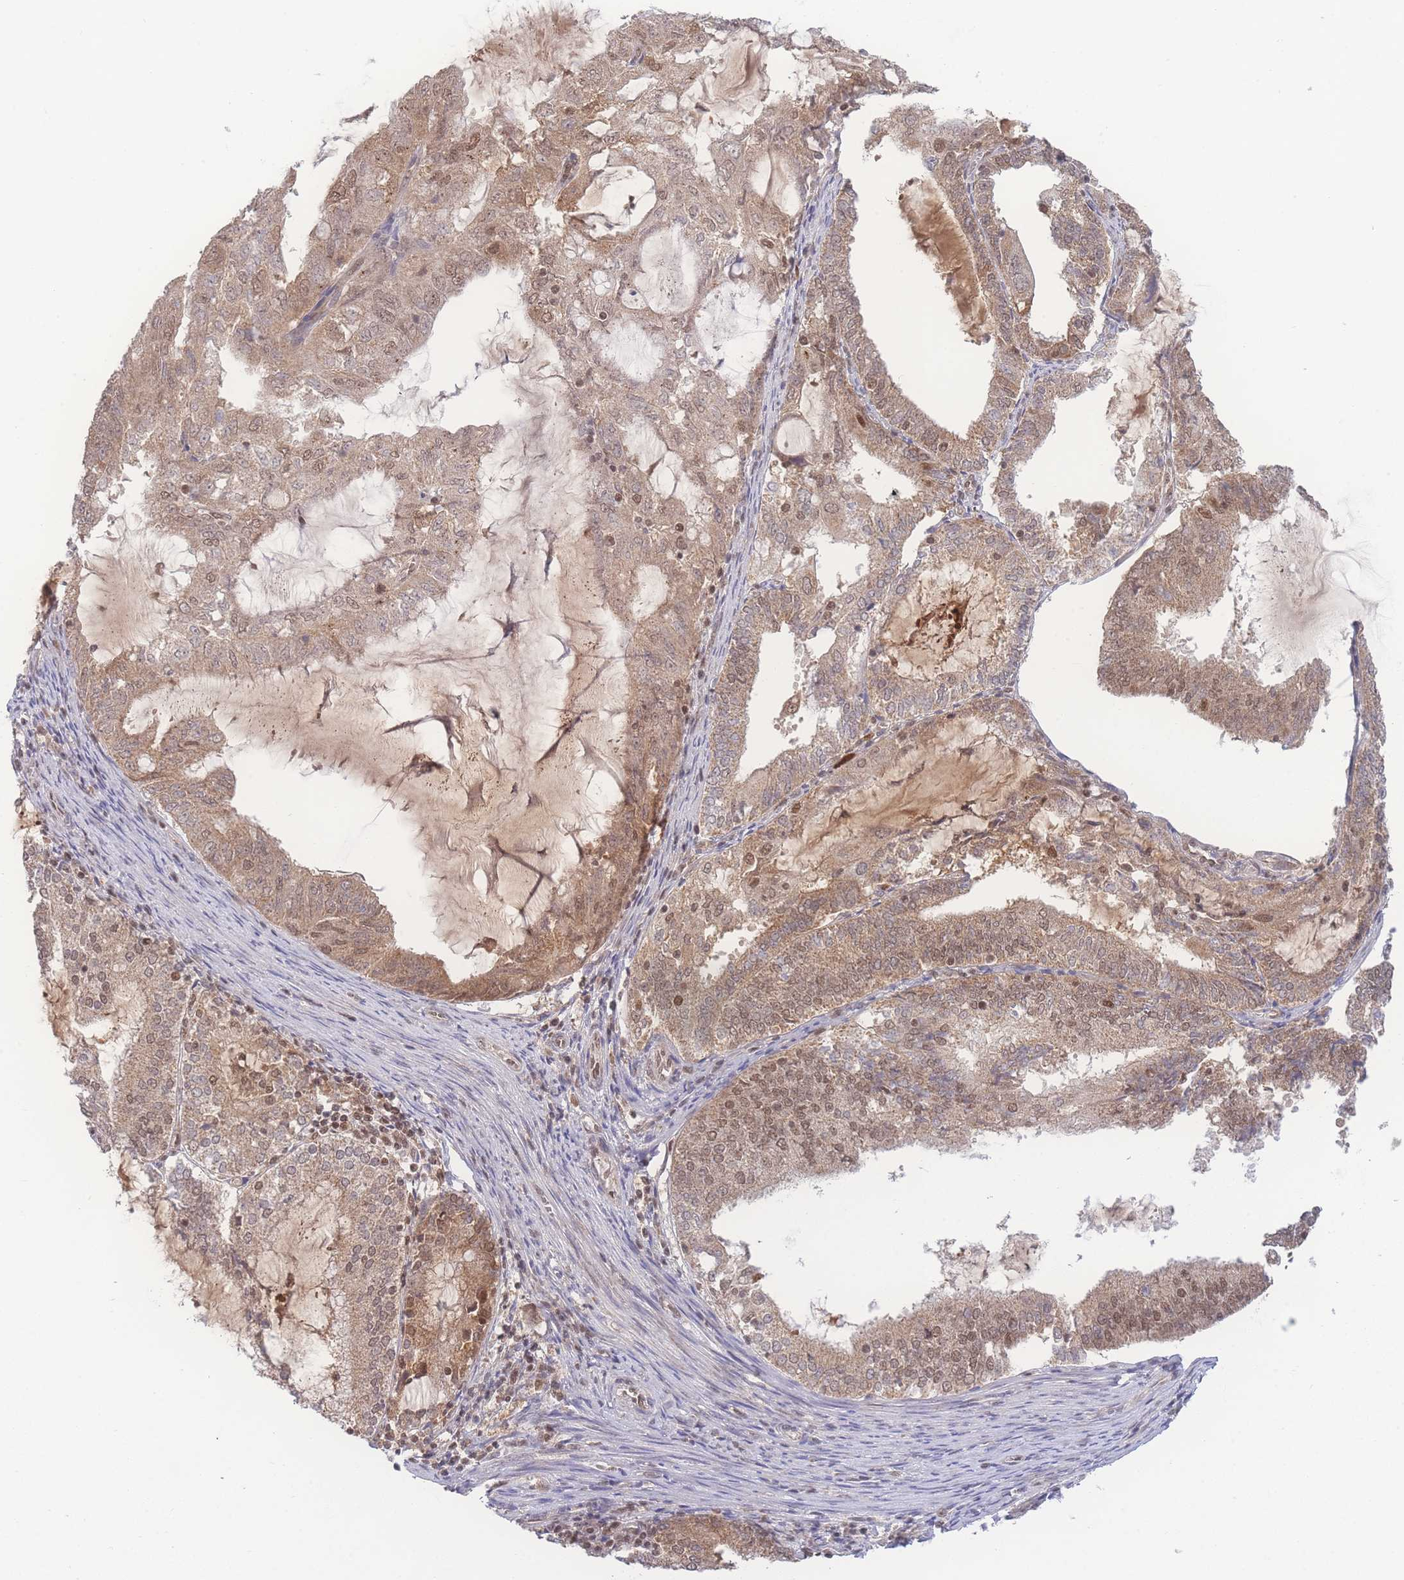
{"staining": {"intensity": "weak", "quantity": ">75%", "location": "cytoplasmic/membranous,nuclear"}, "tissue": "endometrial cancer", "cell_type": "Tumor cells", "image_type": "cancer", "snomed": [{"axis": "morphology", "description": "Adenocarcinoma, NOS"}, {"axis": "topography", "description": "Endometrium"}], "caption": "There is low levels of weak cytoplasmic/membranous and nuclear expression in tumor cells of endometrial adenocarcinoma, as demonstrated by immunohistochemical staining (brown color).", "gene": "RAVER1", "patient": {"sex": "female", "age": 81}}